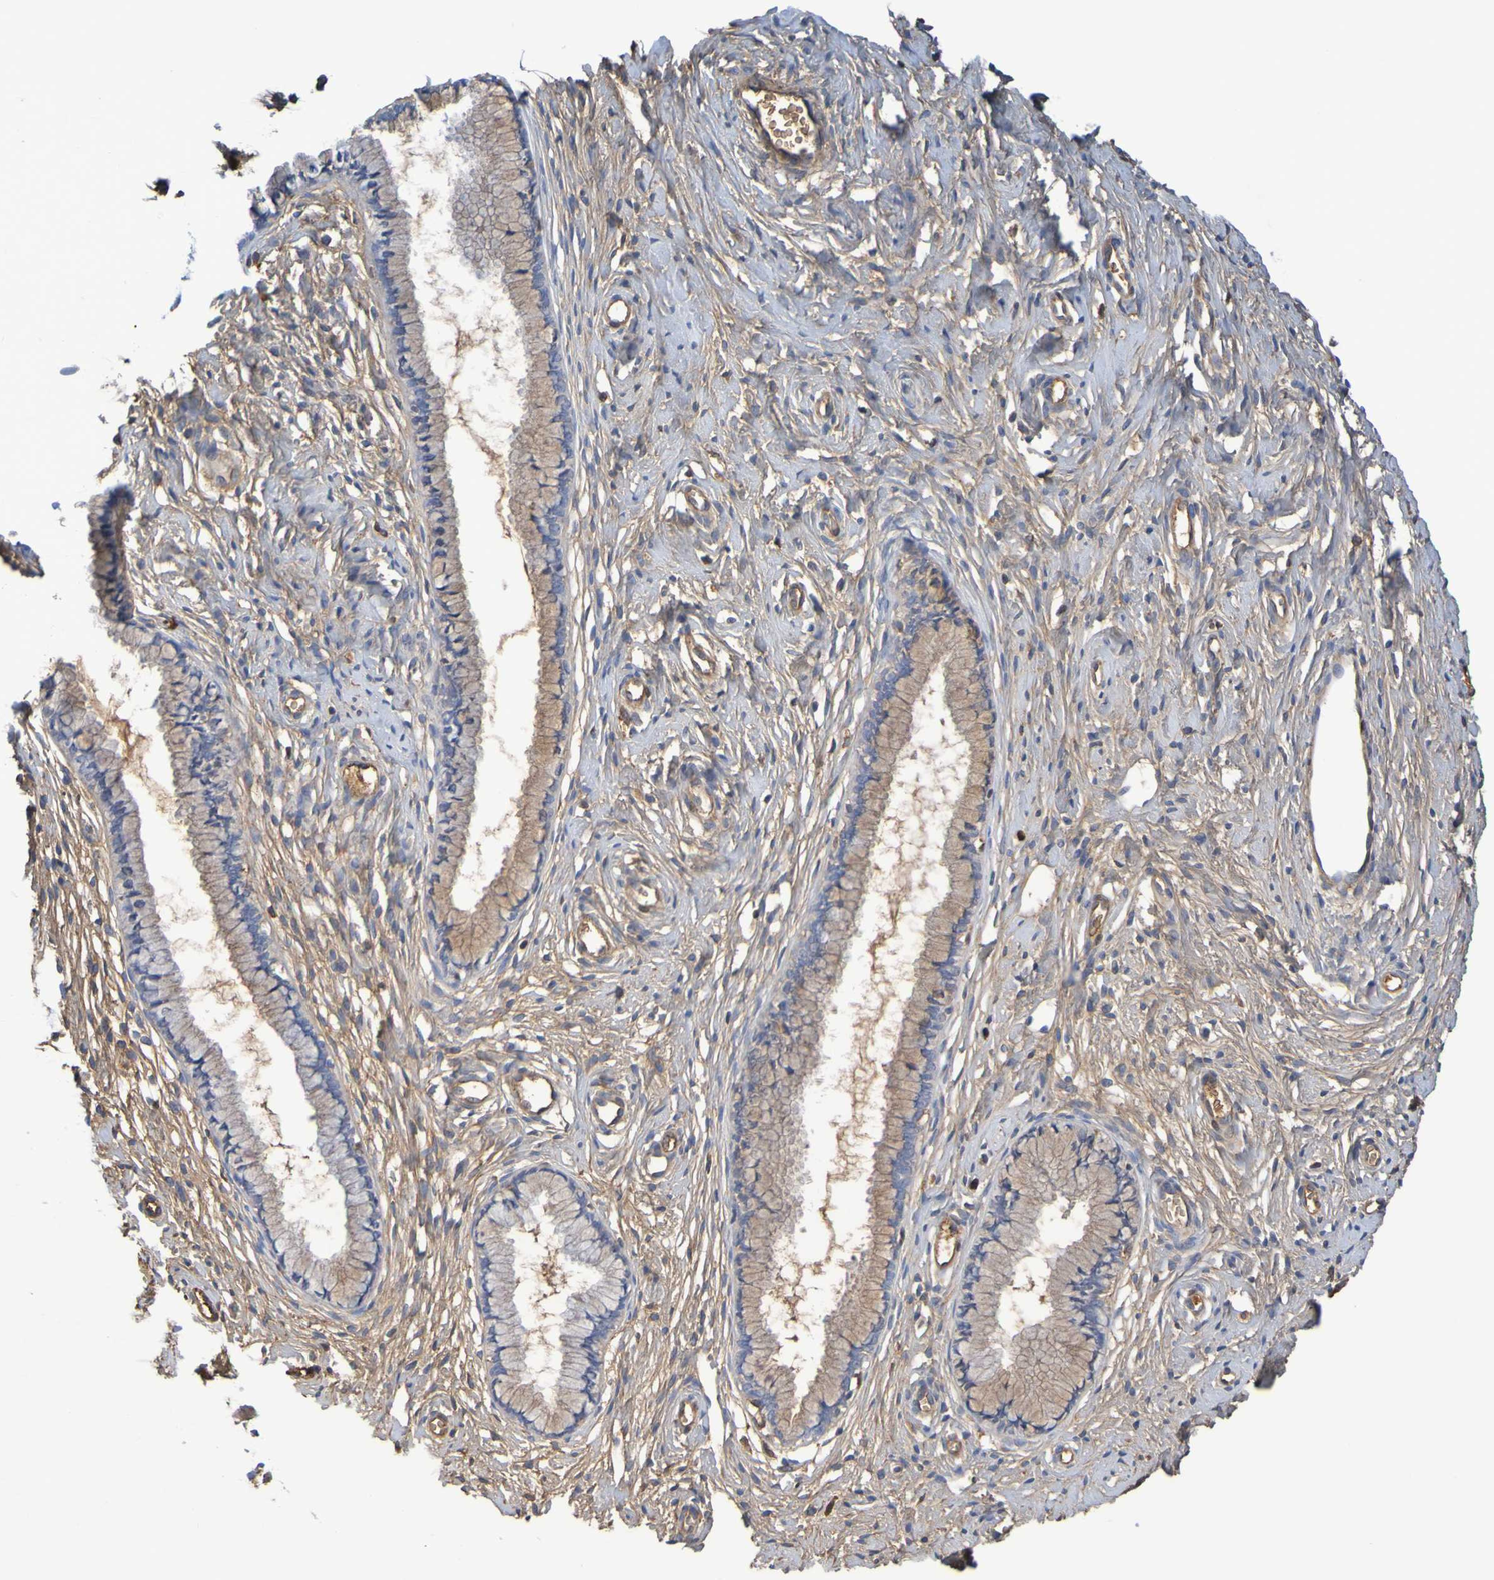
{"staining": {"intensity": "weak", "quantity": "25%-75%", "location": "cytoplasmic/membranous"}, "tissue": "cervix", "cell_type": "Glandular cells", "image_type": "normal", "snomed": [{"axis": "morphology", "description": "Normal tissue, NOS"}, {"axis": "topography", "description": "Cervix"}], "caption": "Cervix stained with immunohistochemistry (IHC) reveals weak cytoplasmic/membranous staining in about 25%-75% of glandular cells. (IHC, brightfield microscopy, high magnification).", "gene": "GAB3", "patient": {"sex": "female", "age": 65}}